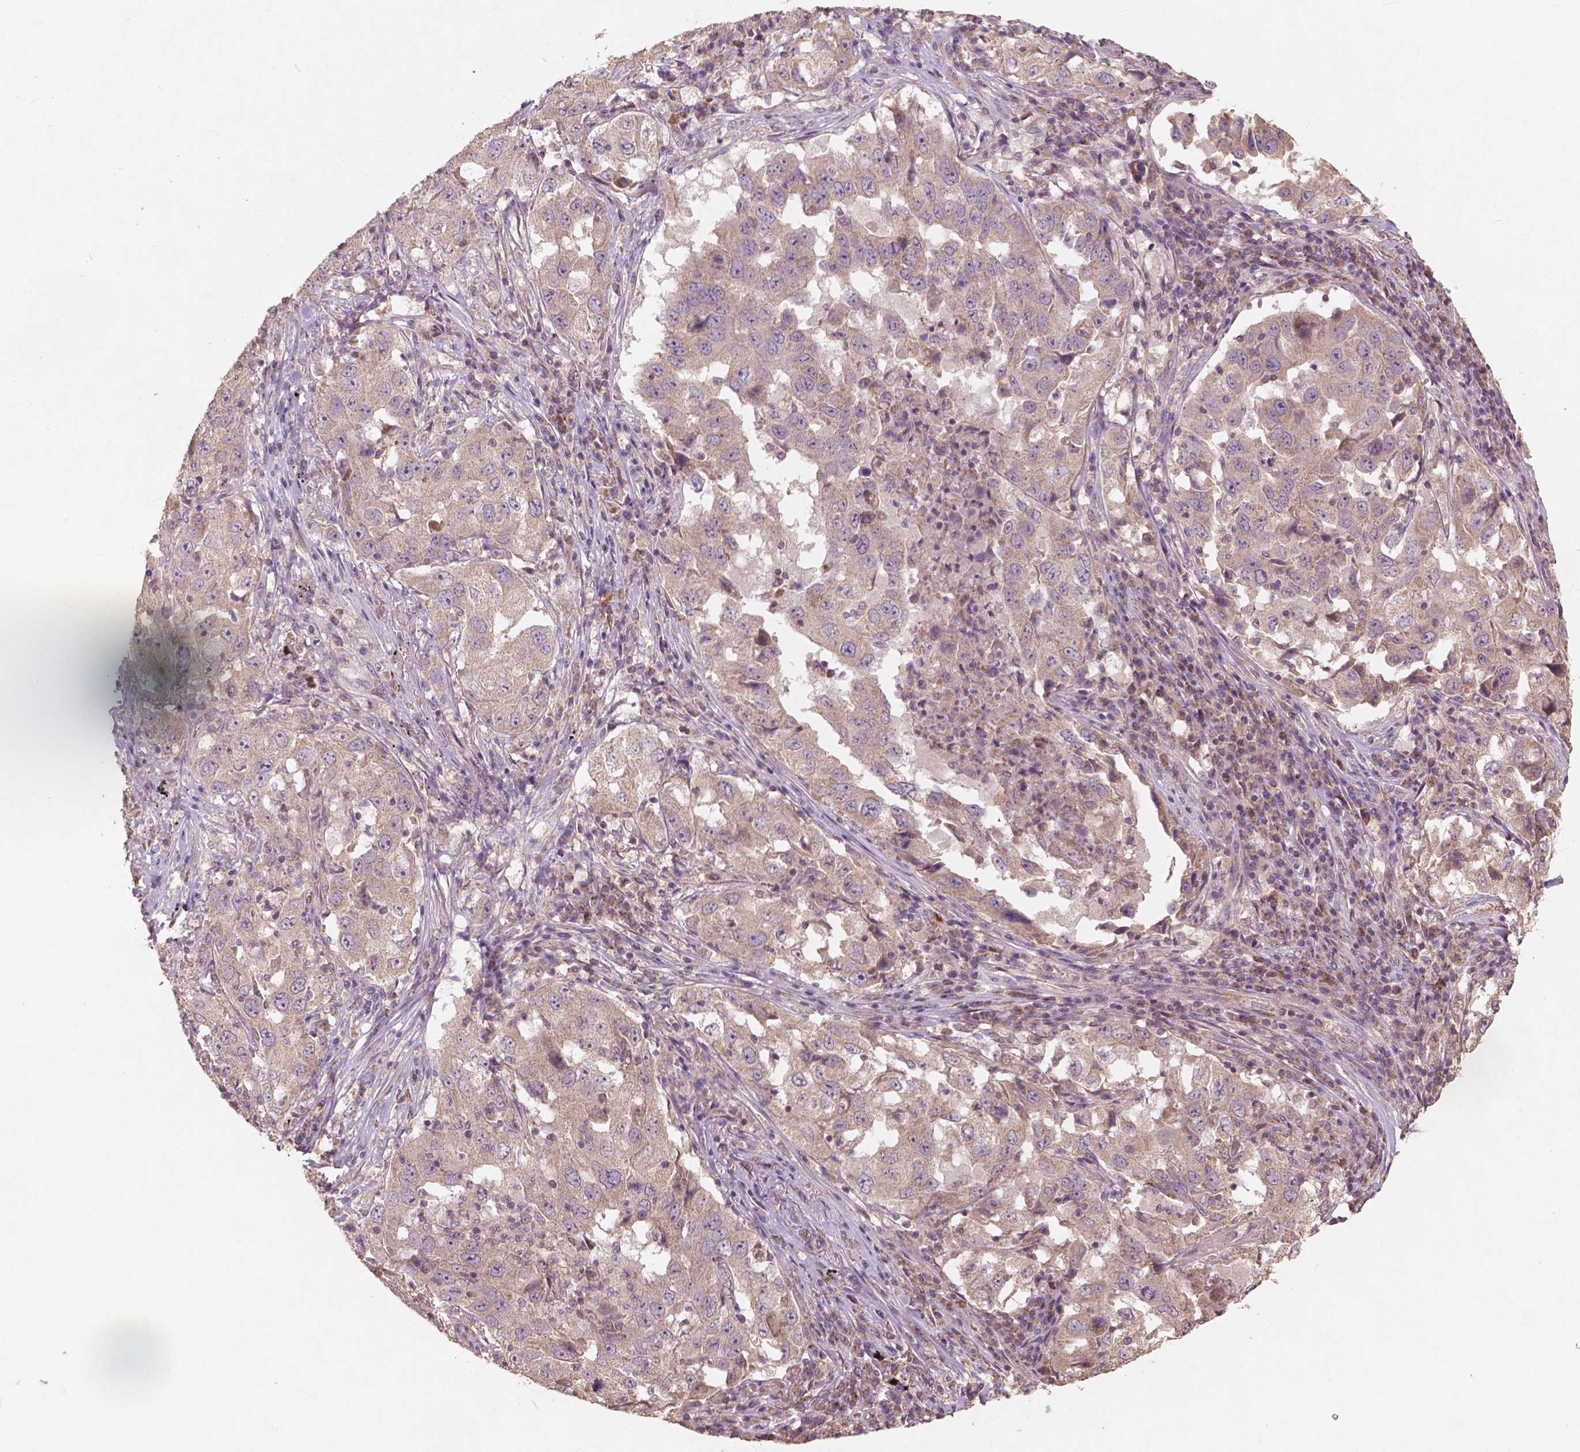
{"staining": {"intensity": "weak", "quantity": ">75%", "location": "cytoplasmic/membranous"}, "tissue": "lung cancer", "cell_type": "Tumor cells", "image_type": "cancer", "snomed": [{"axis": "morphology", "description": "Adenocarcinoma, NOS"}, {"axis": "topography", "description": "Lung"}], "caption": "Immunohistochemical staining of lung cancer reveals weak cytoplasmic/membranous protein expression in approximately >75% of tumor cells. Ihc stains the protein of interest in brown and the nuclei are stained blue.", "gene": "ST6GALNAC5", "patient": {"sex": "male", "age": 73}}